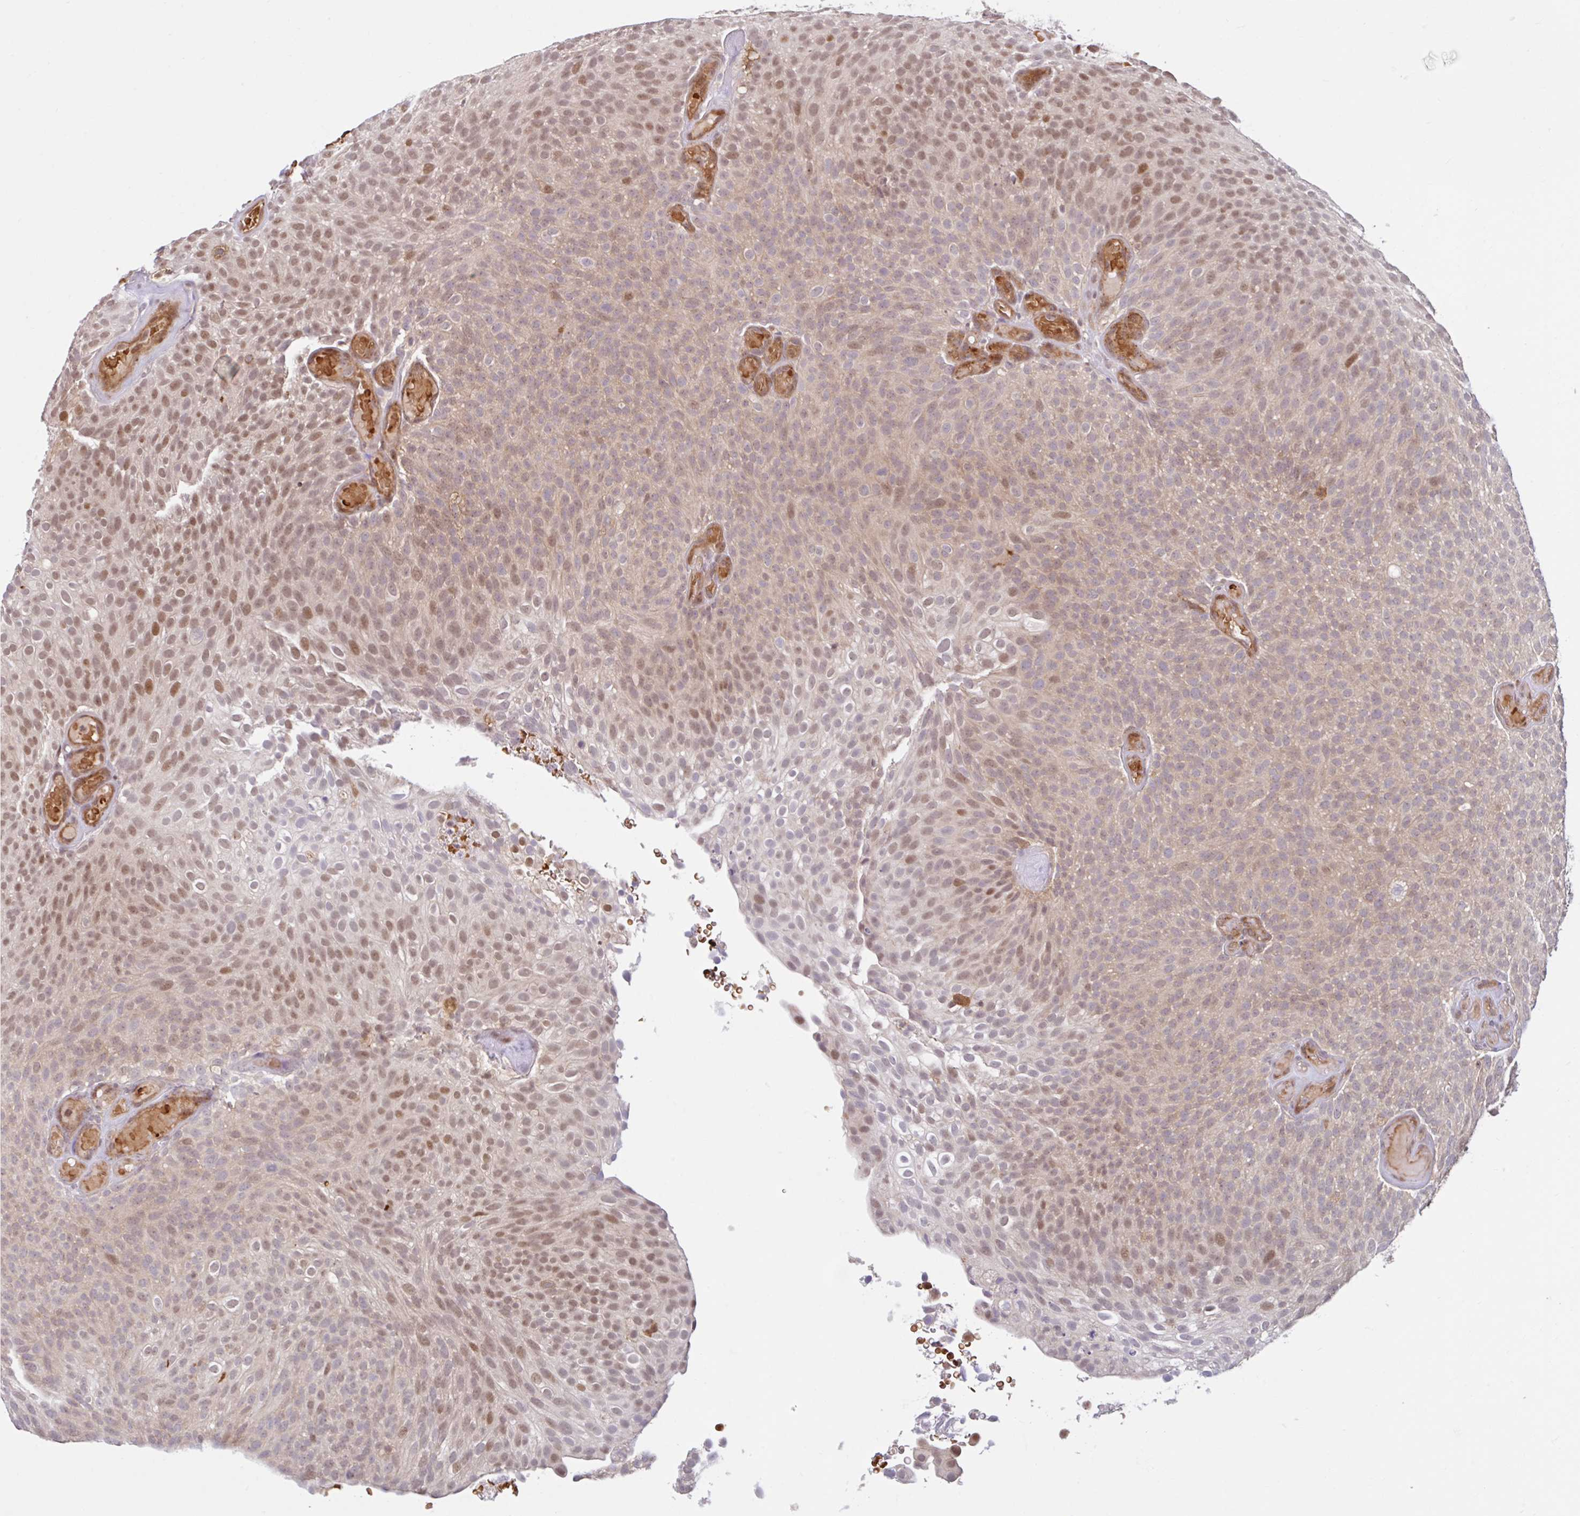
{"staining": {"intensity": "moderate", "quantity": ">75%", "location": "nuclear"}, "tissue": "urothelial cancer", "cell_type": "Tumor cells", "image_type": "cancer", "snomed": [{"axis": "morphology", "description": "Urothelial carcinoma, Low grade"}, {"axis": "topography", "description": "Urinary bladder"}], "caption": "Low-grade urothelial carcinoma tissue displays moderate nuclear staining in approximately >75% of tumor cells", "gene": "HMBS", "patient": {"sex": "male", "age": 78}}